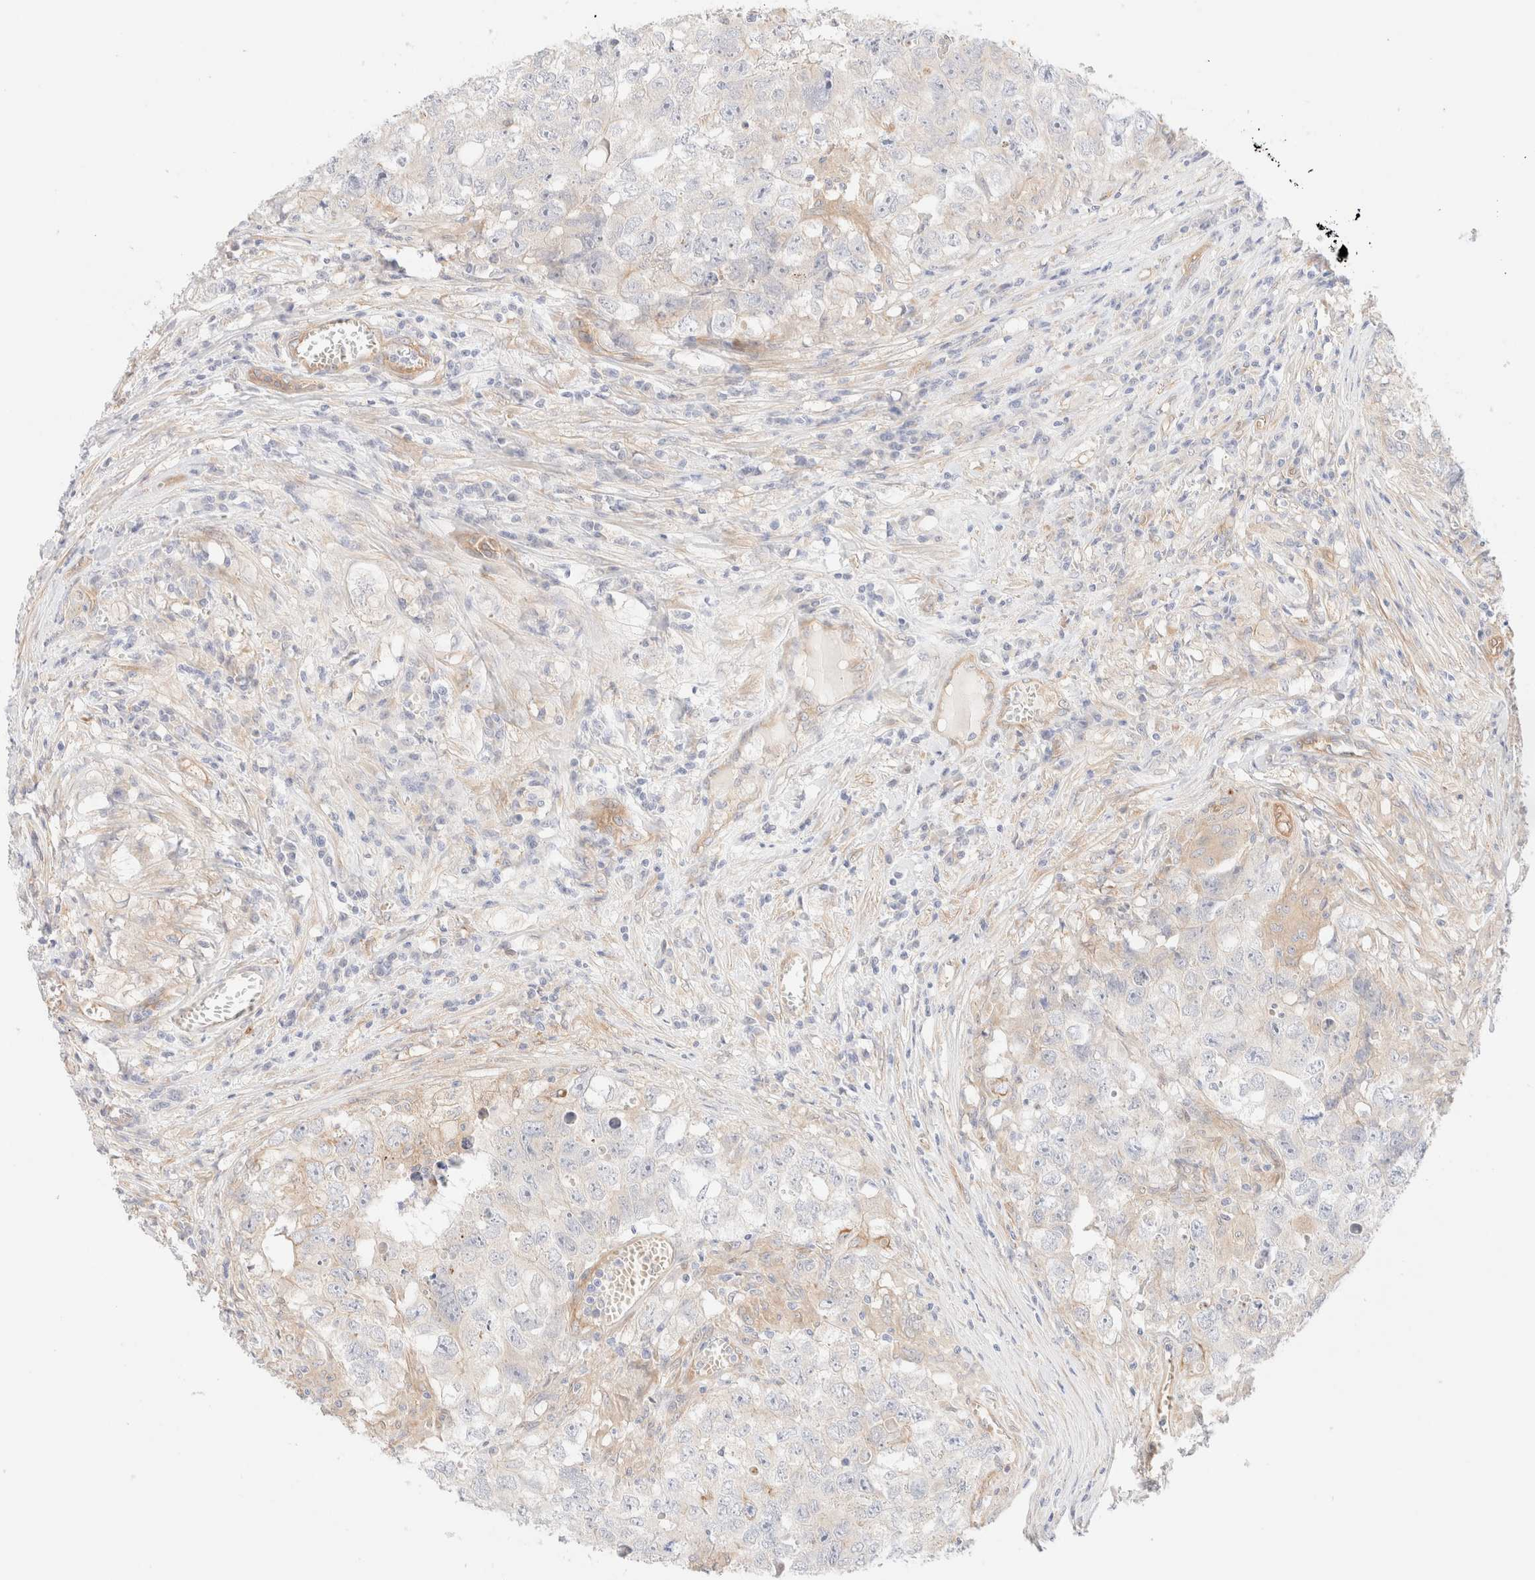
{"staining": {"intensity": "negative", "quantity": "none", "location": "none"}, "tissue": "testis cancer", "cell_type": "Tumor cells", "image_type": "cancer", "snomed": [{"axis": "morphology", "description": "Seminoma, NOS"}, {"axis": "morphology", "description": "Carcinoma, Embryonal, NOS"}, {"axis": "topography", "description": "Testis"}], "caption": "Tumor cells show no significant protein positivity in embryonal carcinoma (testis). (Brightfield microscopy of DAB IHC at high magnification).", "gene": "NIBAN2", "patient": {"sex": "male", "age": 43}}